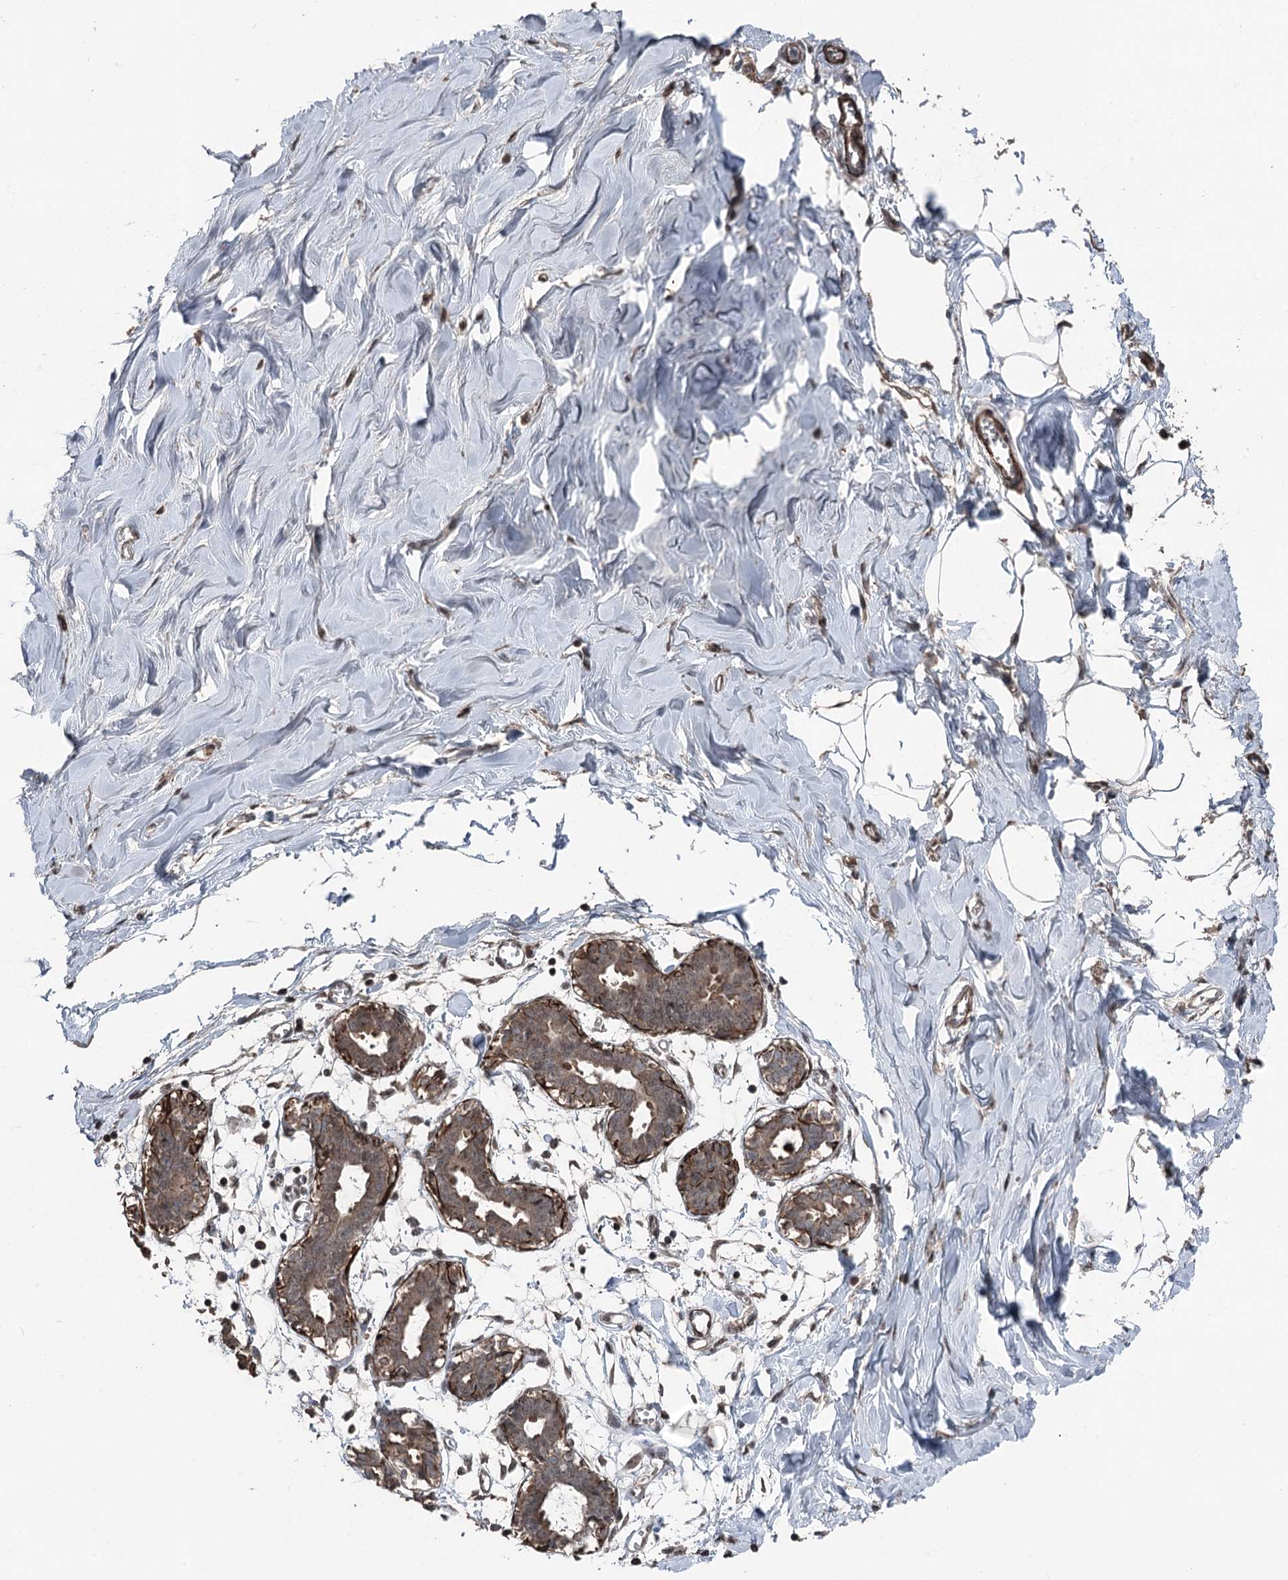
{"staining": {"intensity": "moderate", "quantity": "25%-75%", "location": "cytoplasmic/membranous,nuclear"}, "tissue": "breast", "cell_type": "Adipocytes", "image_type": "normal", "snomed": [{"axis": "morphology", "description": "Normal tissue, NOS"}, {"axis": "topography", "description": "Breast"}], "caption": "Moderate cytoplasmic/membranous,nuclear staining is seen in approximately 25%-75% of adipocytes in unremarkable breast.", "gene": "CCDC82", "patient": {"sex": "female", "age": 27}}